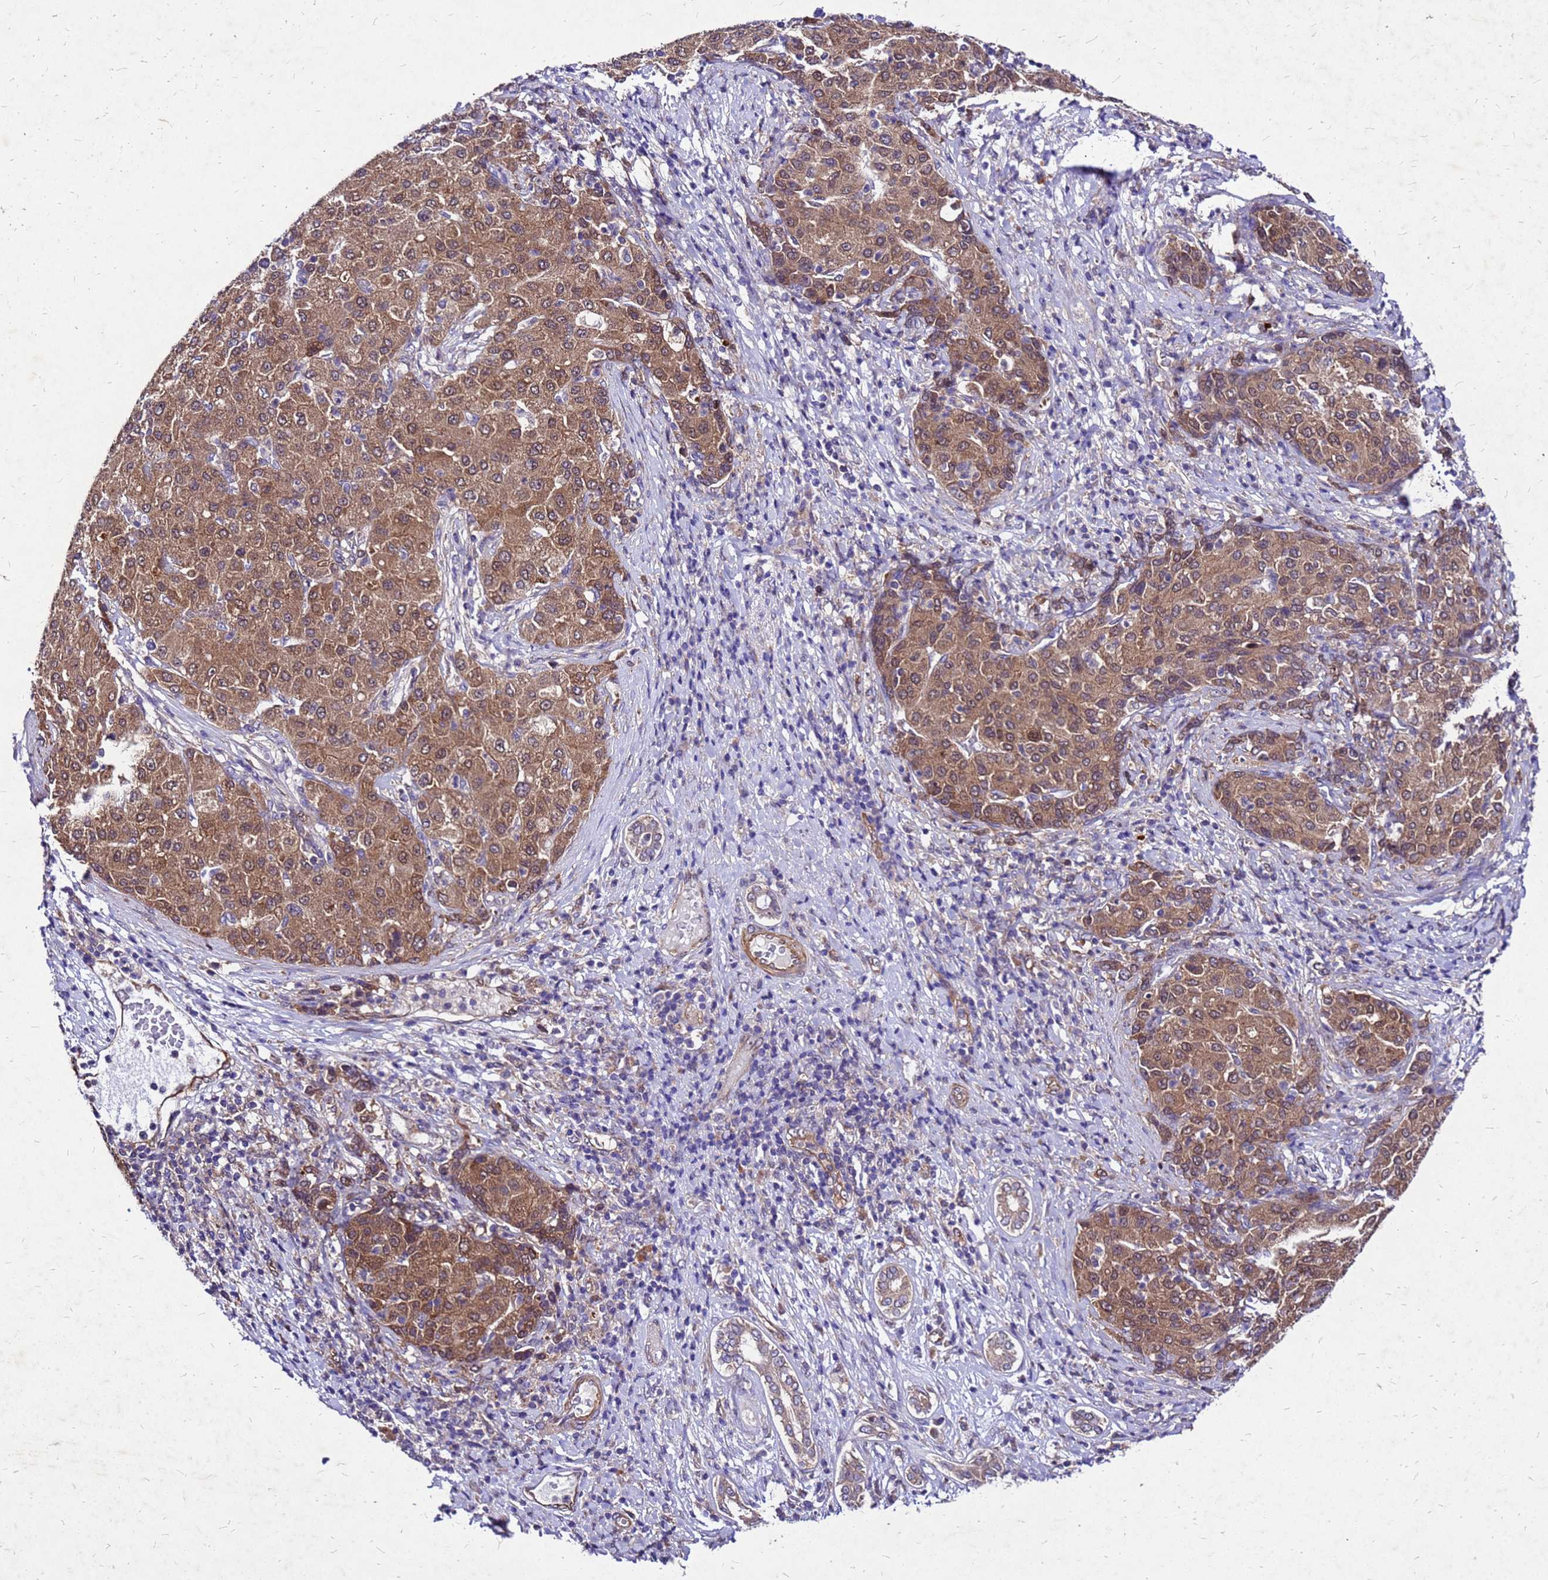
{"staining": {"intensity": "moderate", "quantity": ">75%", "location": "cytoplasmic/membranous"}, "tissue": "liver cancer", "cell_type": "Tumor cells", "image_type": "cancer", "snomed": [{"axis": "morphology", "description": "Carcinoma, Hepatocellular, NOS"}, {"axis": "topography", "description": "Liver"}], "caption": "Immunohistochemical staining of liver cancer displays medium levels of moderate cytoplasmic/membranous staining in approximately >75% of tumor cells. The protein of interest is stained brown, and the nuclei are stained in blue (DAB (3,3'-diaminobenzidine) IHC with brightfield microscopy, high magnification).", "gene": "DUSP23", "patient": {"sex": "male", "age": 65}}